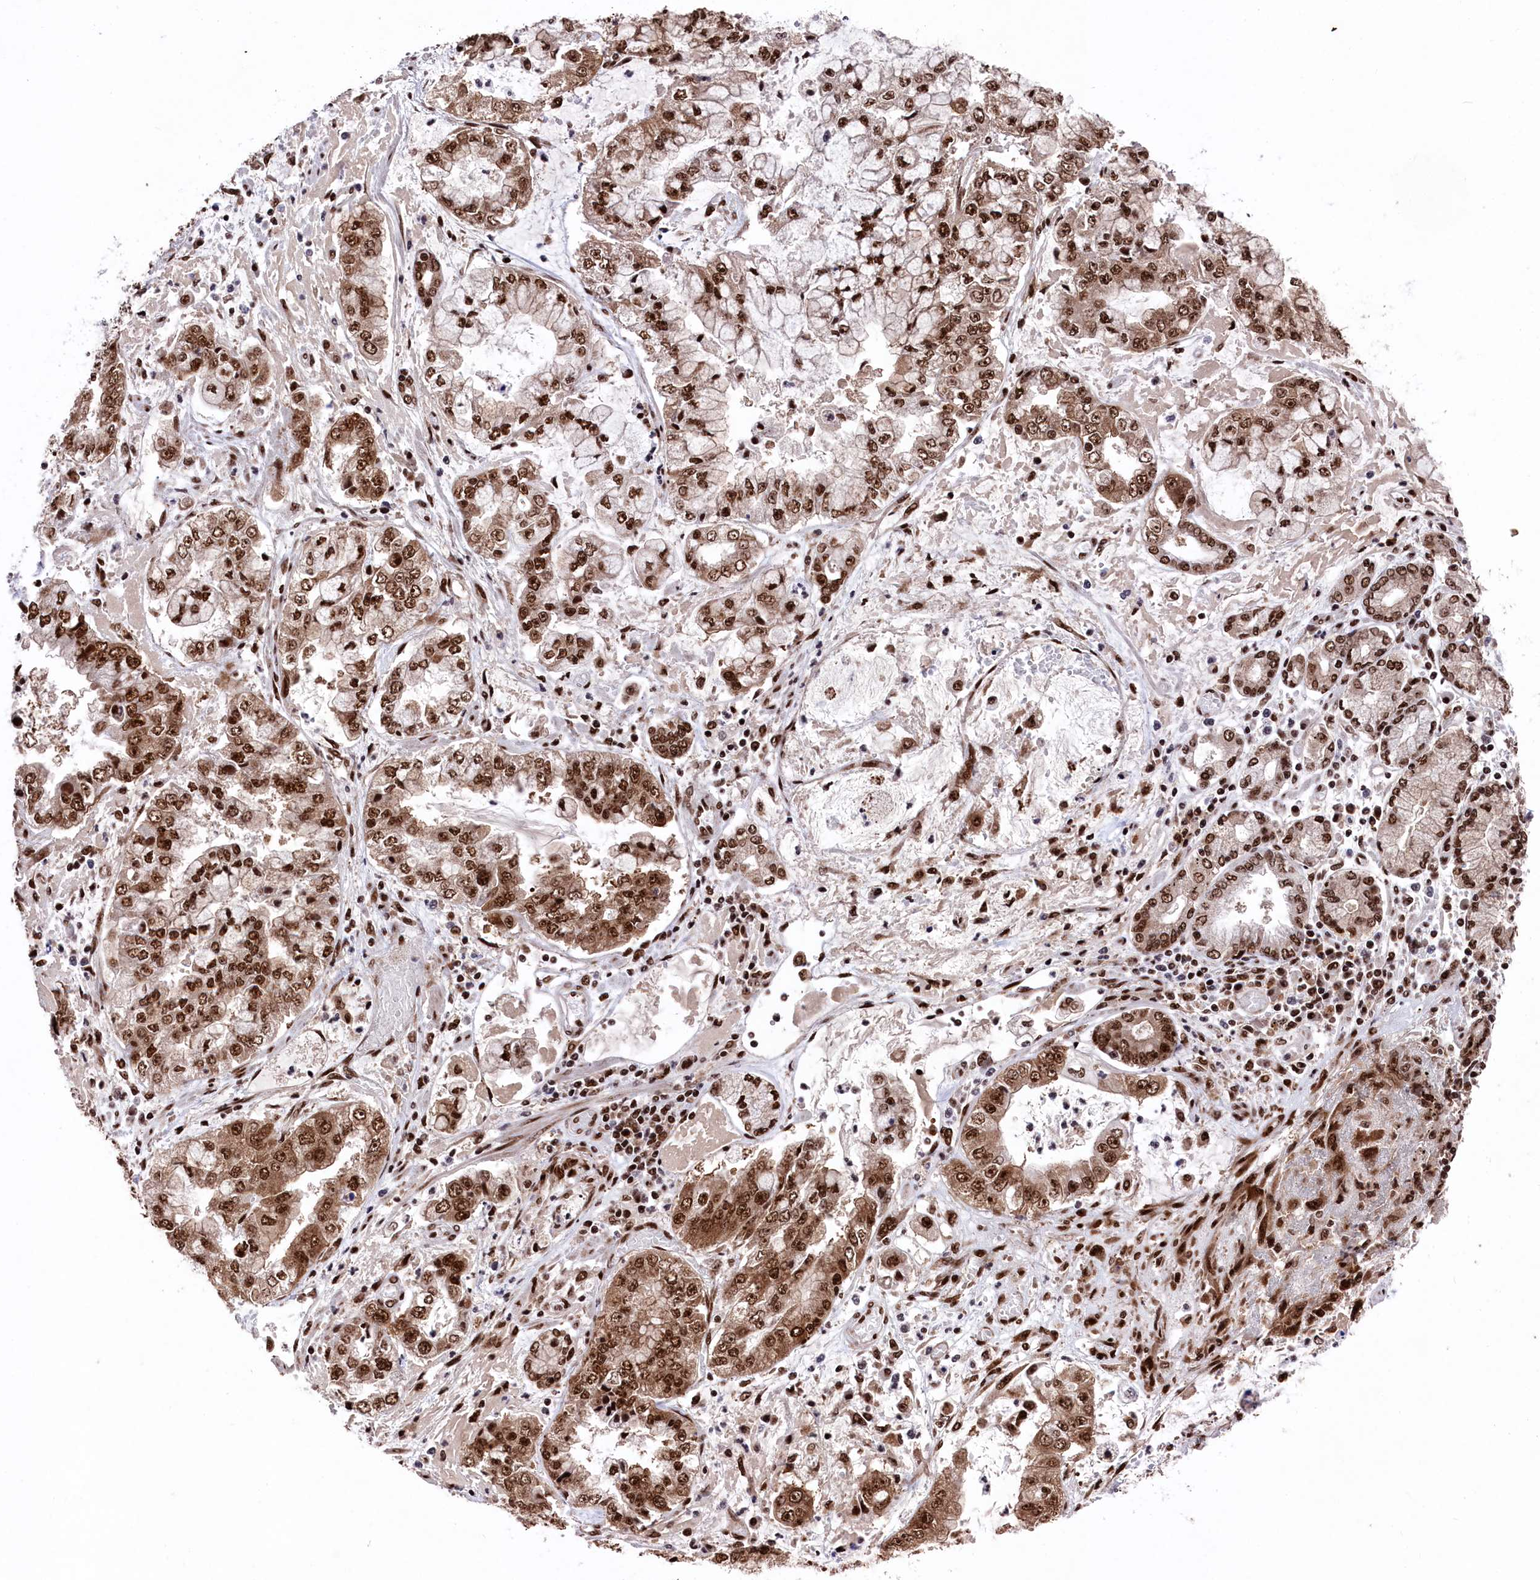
{"staining": {"intensity": "moderate", "quantity": ">75%", "location": "cytoplasmic/membranous,nuclear"}, "tissue": "stomach cancer", "cell_type": "Tumor cells", "image_type": "cancer", "snomed": [{"axis": "morphology", "description": "Adenocarcinoma, NOS"}, {"axis": "topography", "description": "Stomach"}], "caption": "Immunohistochemistry histopathology image of neoplastic tissue: human adenocarcinoma (stomach) stained using immunohistochemistry demonstrates medium levels of moderate protein expression localized specifically in the cytoplasmic/membranous and nuclear of tumor cells, appearing as a cytoplasmic/membranous and nuclear brown color.", "gene": "PRPF31", "patient": {"sex": "male", "age": 76}}